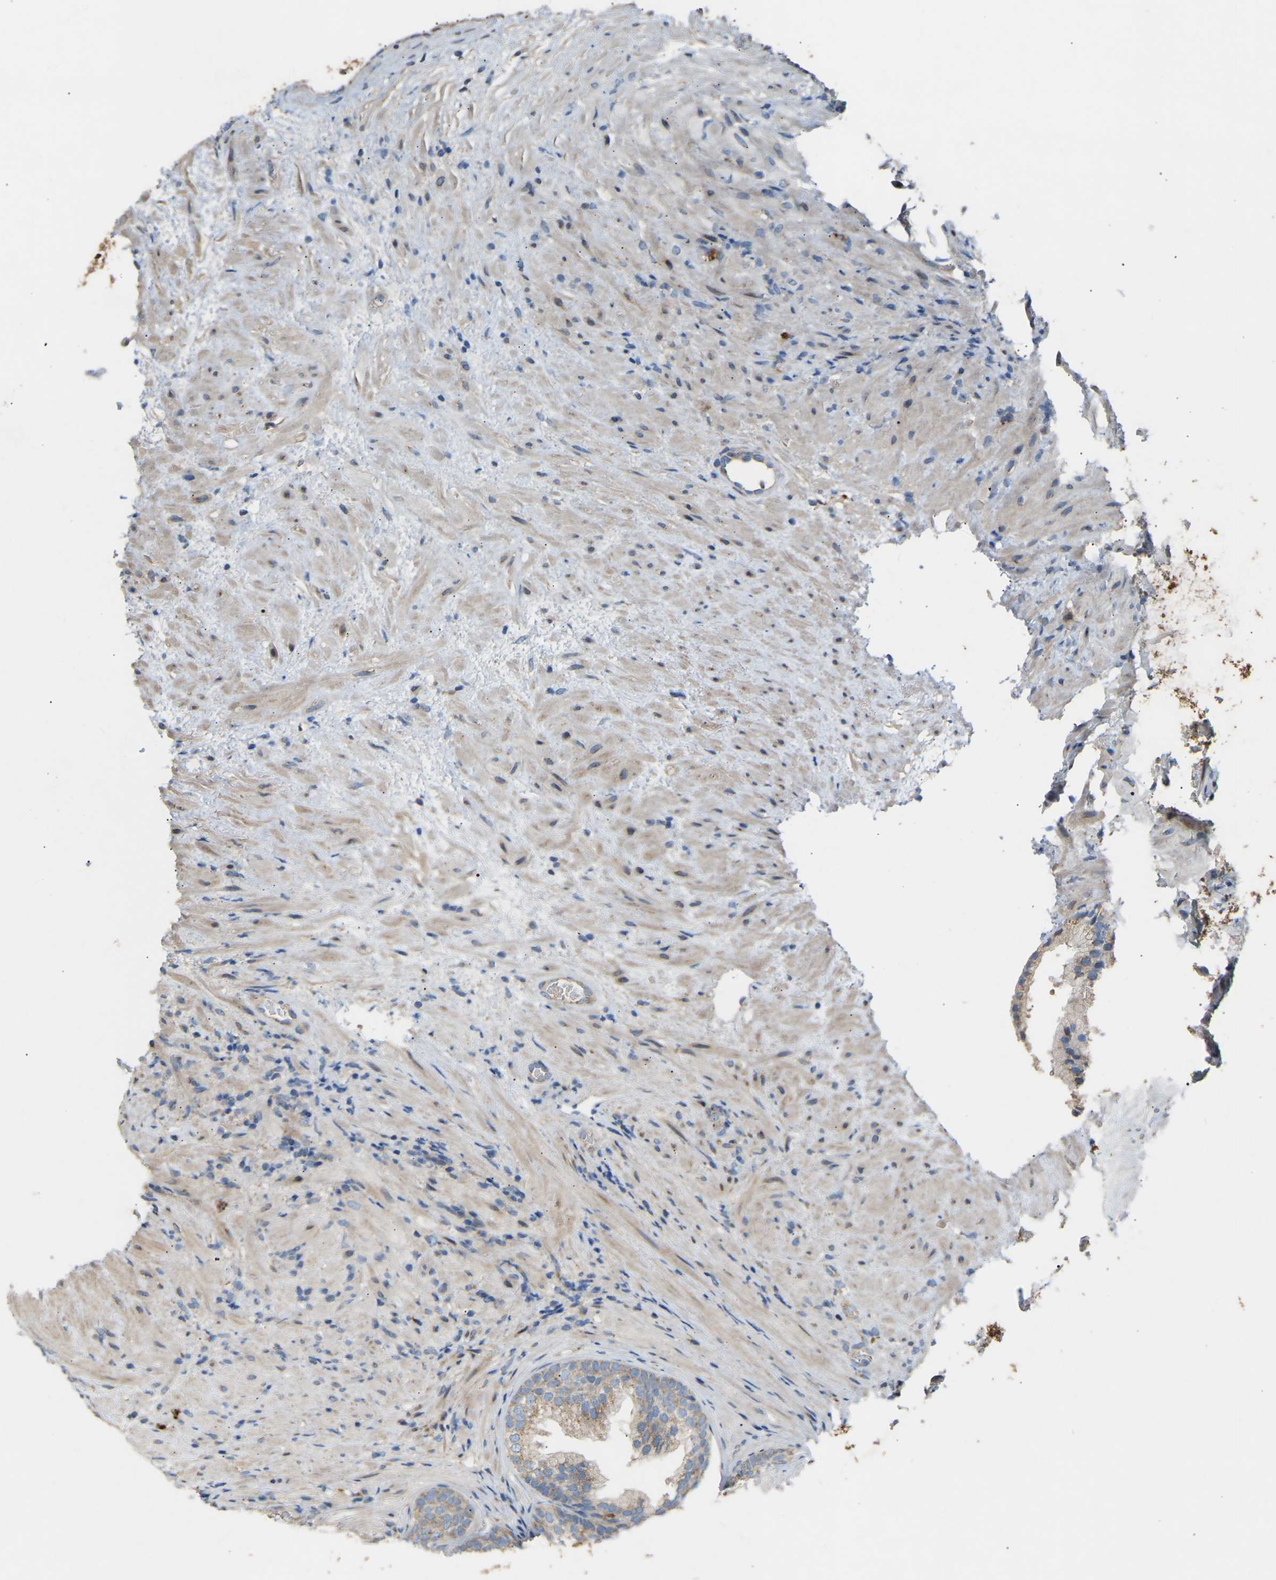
{"staining": {"intensity": "weak", "quantity": "25%-75%", "location": "cytoplasmic/membranous"}, "tissue": "prostate", "cell_type": "Glandular cells", "image_type": "normal", "snomed": [{"axis": "morphology", "description": "Normal tissue, NOS"}, {"axis": "topography", "description": "Prostate"}], "caption": "Protein staining reveals weak cytoplasmic/membranous staining in about 25%-75% of glandular cells in benign prostate. (IHC, brightfield microscopy, high magnification).", "gene": "RGP1", "patient": {"sex": "male", "age": 76}}